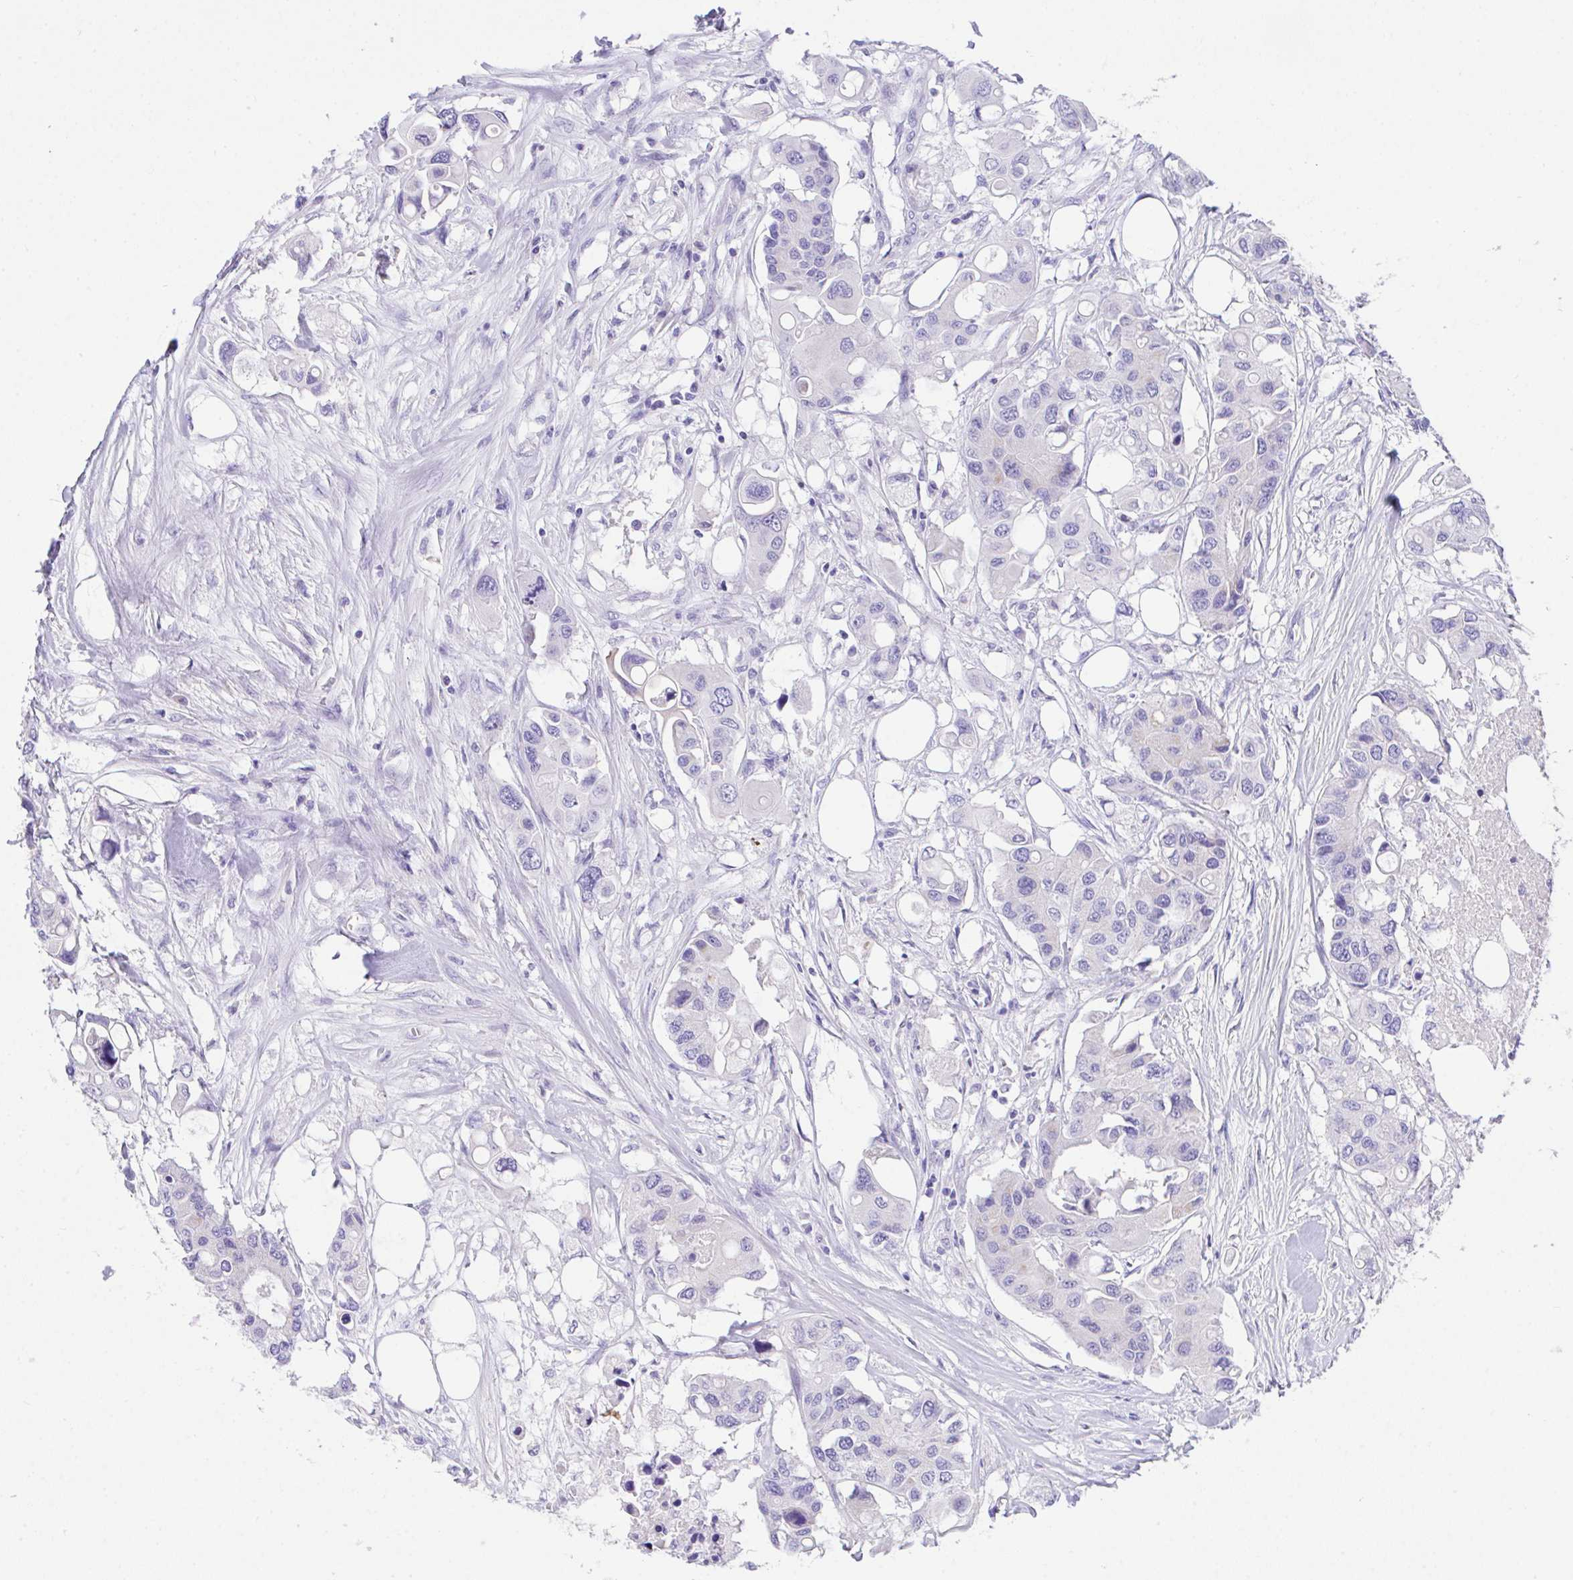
{"staining": {"intensity": "negative", "quantity": "none", "location": "none"}, "tissue": "colorectal cancer", "cell_type": "Tumor cells", "image_type": "cancer", "snomed": [{"axis": "morphology", "description": "Adenocarcinoma, NOS"}, {"axis": "topography", "description": "Colon"}], "caption": "The photomicrograph reveals no staining of tumor cells in colorectal adenocarcinoma.", "gene": "SLC16A6", "patient": {"sex": "male", "age": 77}}